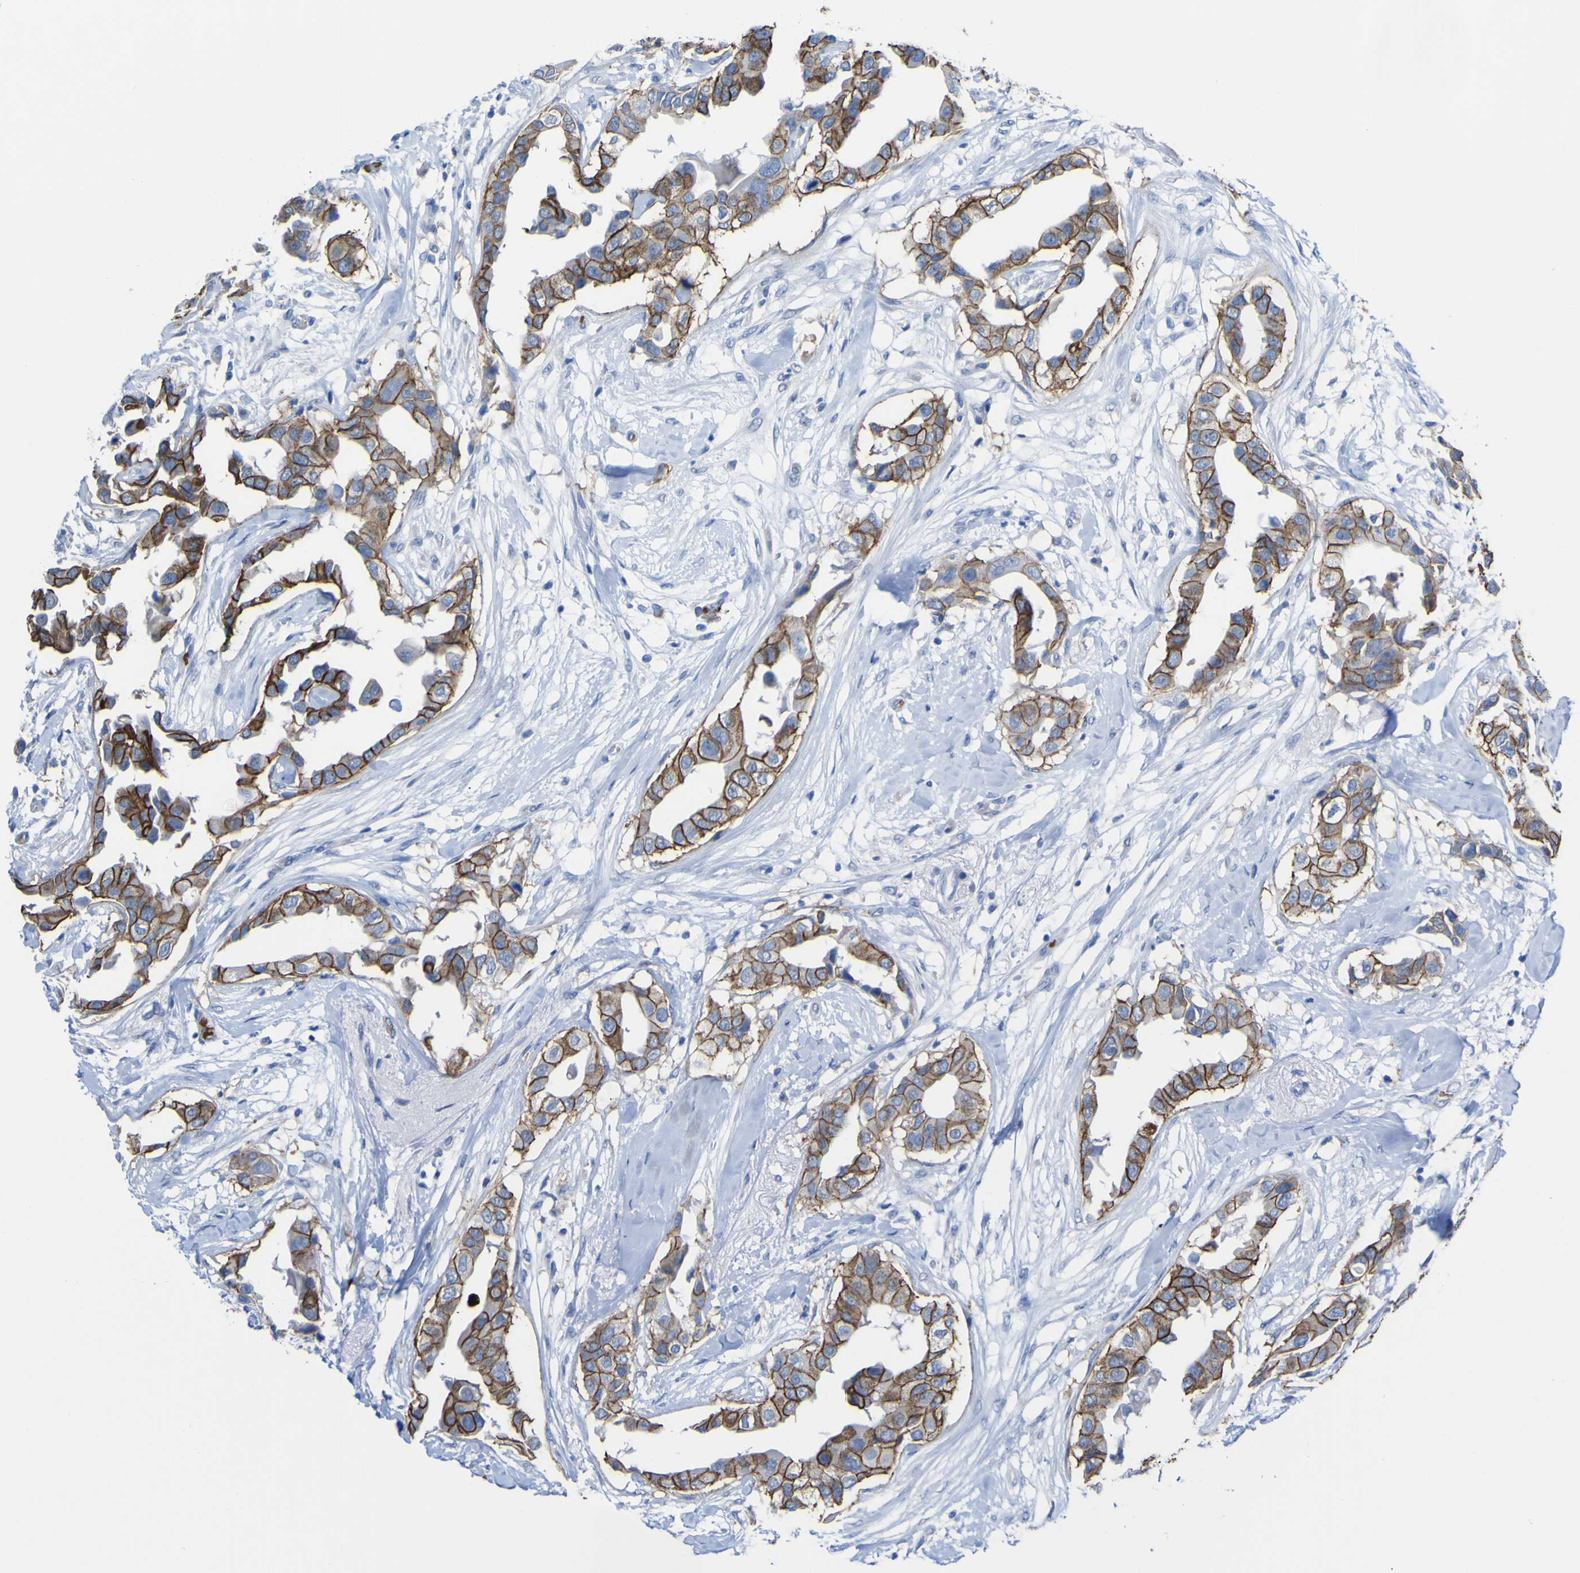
{"staining": {"intensity": "strong", "quantity": ">75%", "location": "cytoplasmic/membranous"}, "tissue": "breast cancer", "cell_type": "Tumor cells", "image_type": "cancer", "snomed": [{"axis": "morphology", "description": "Duct carcinoma"}, {"axis": "topography", "description": "Breast"}], "caption": "Protein staining of infiltrating ductal carcinoma (breast) tissue exhibits strong cytoplasmic/membranous positivity in about >75% of tumor cells.", "gene": "GCM1", "patient": {"sex": "female", "age": 40}}